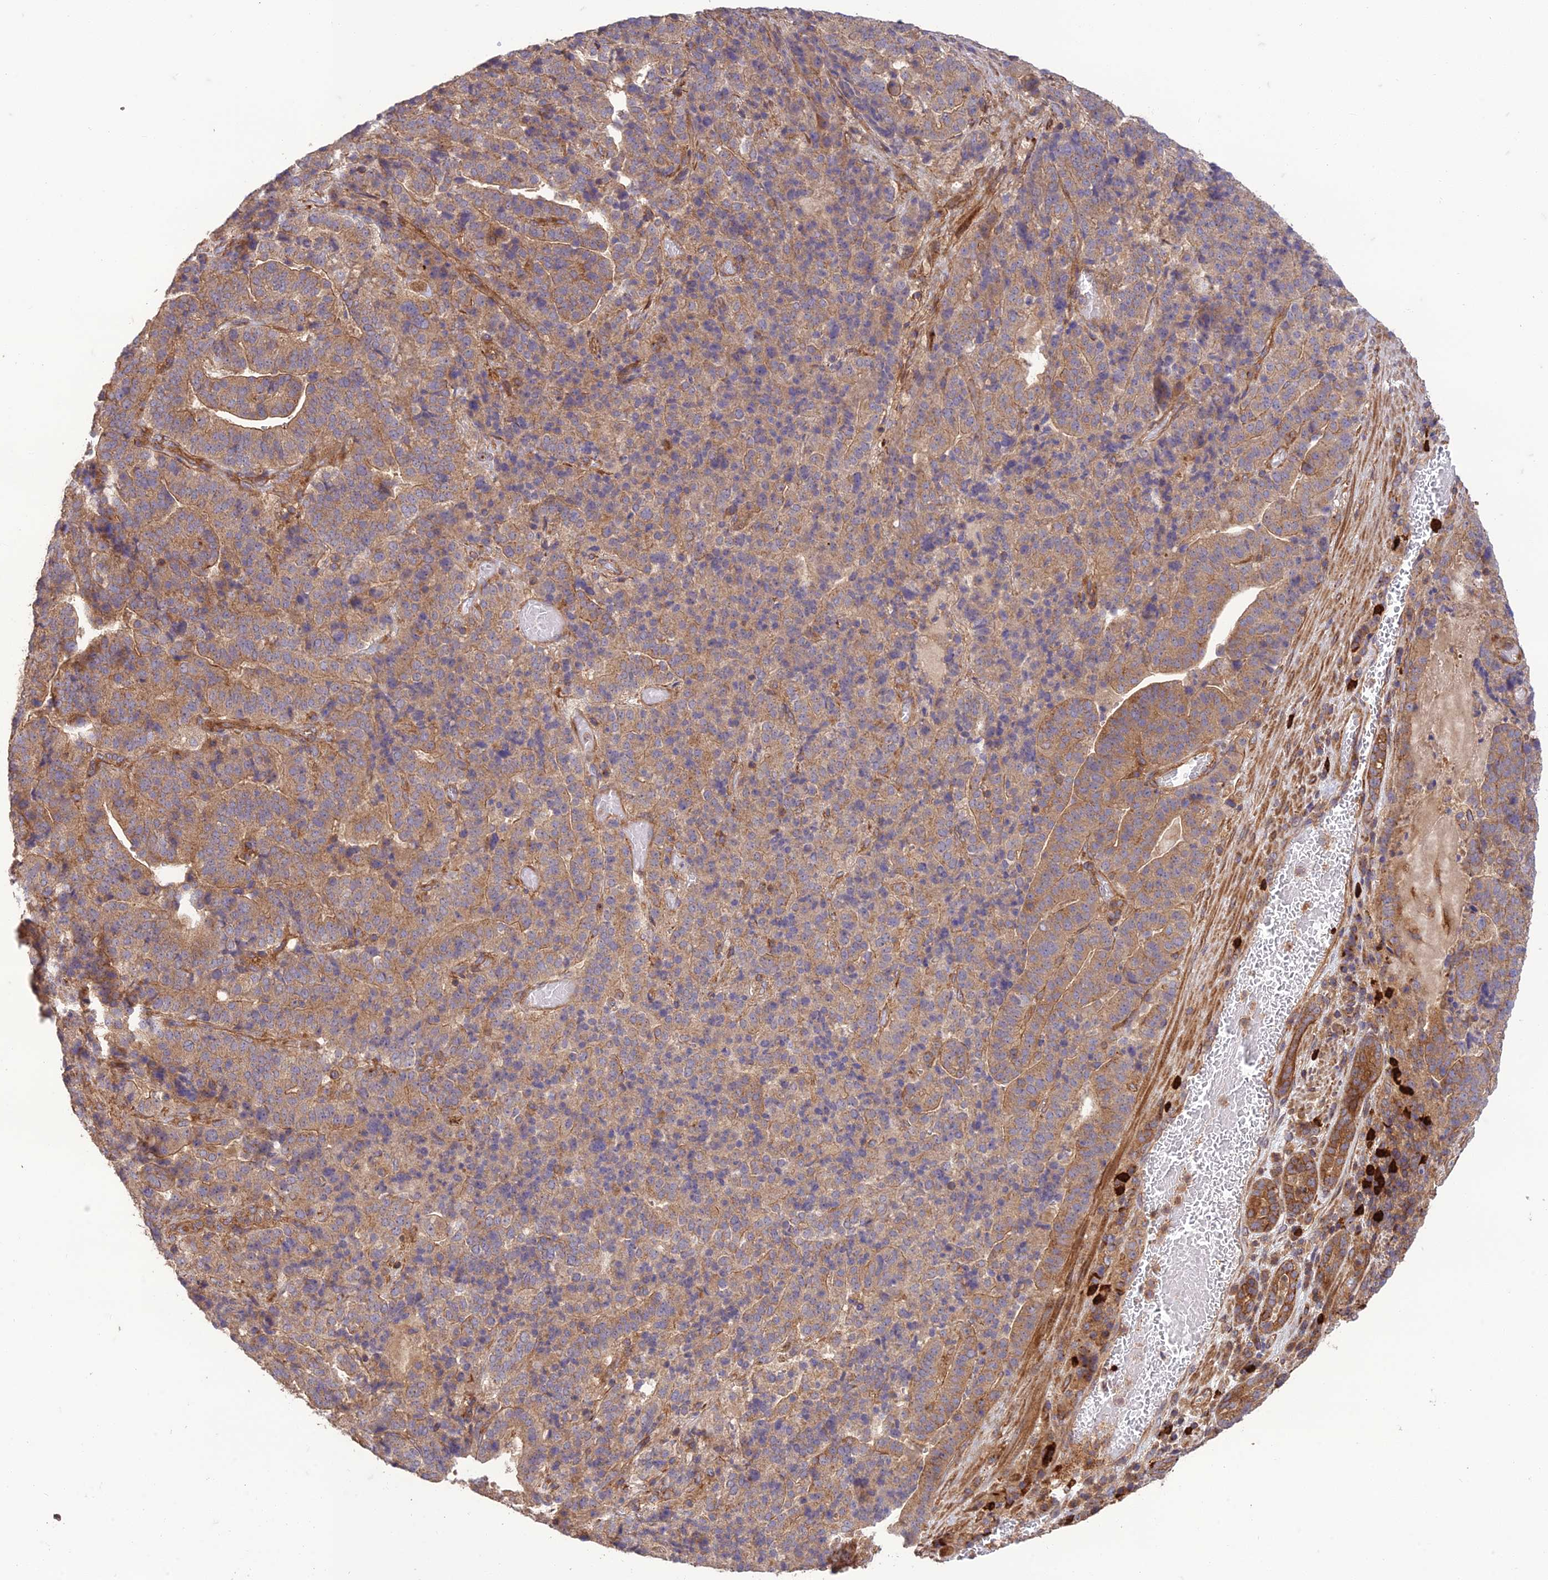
{"staining": {"intensity": "weak", "quantity": "25%-75%", "location": "cytoplasmic/membranous"}, "tissue": "stomach cancer", "cell_type": "Tumor cells", "image_type": "cancer", "snomed": [{"axis": "morphology", "description": "Adenocarcinoma, NOS"}, {"axis": "topography", "description": "Stomach"}], "caption": "Adenocarcinoma (stomach) stained with a protein marker demonstrates weak staining in tumor cells.", "gene": "TMEM131L", "patient": {"sex": "male", "age": 48}}